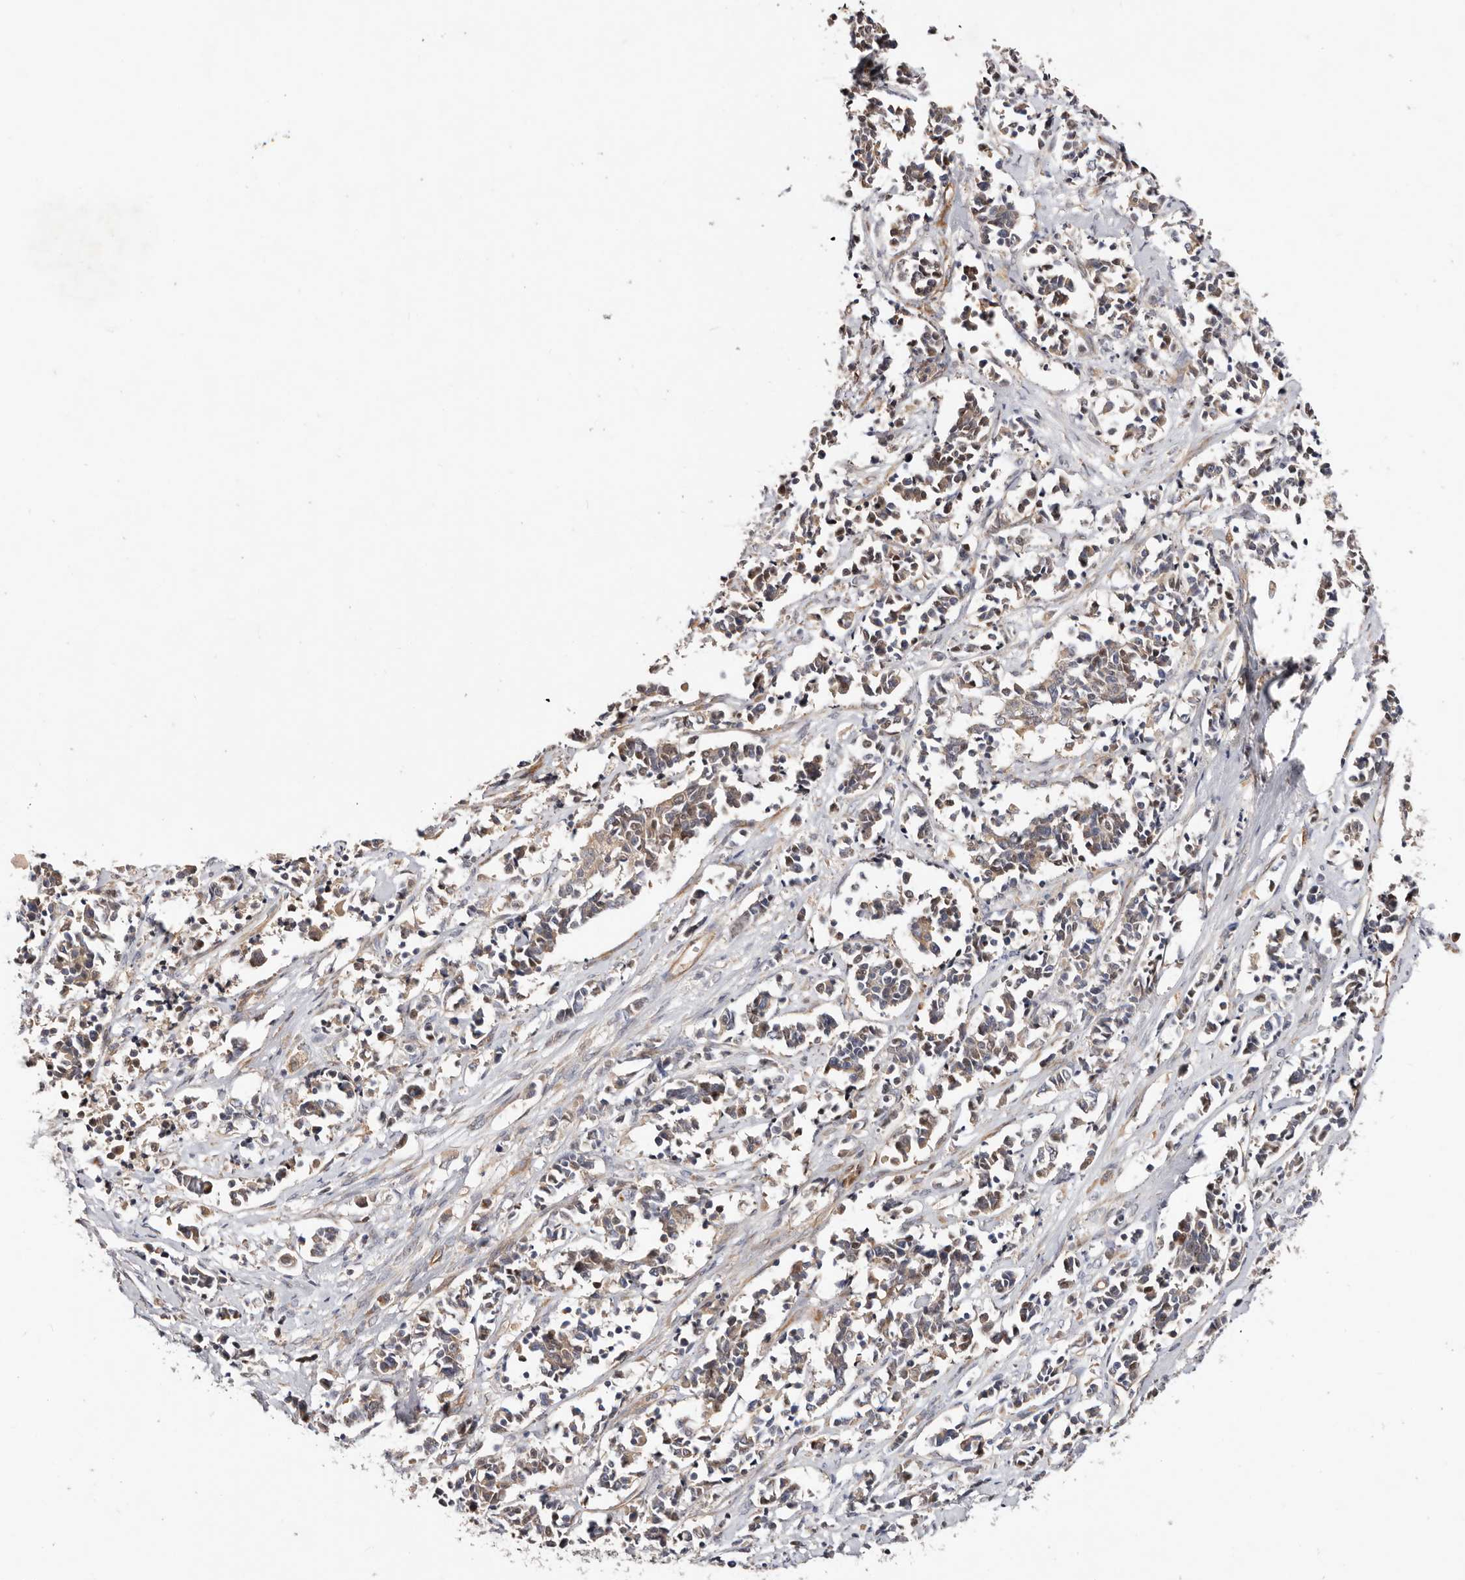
{"staining": {"intensity": "weak", "quantity": ">75%", "location": "cytoplasmic/membranous"}, "tissue": "cervical cancer", "cell_type": "Tumor cells", "image_type": "cancer", "snomed": [{"axis": "morphology", "description": "Normal tissue, NOS"}, {"axis": "morphology", "description": "Squamous cell carcinoma, NOS"}, {"axis": "topography", "description": "Cervix"}], "caption": "Immunohistochemical staining of human cervical squamous cell carcinoma shows low levels of weak cytoplasmic/membranous positivity in about >75% of tumor cells.", "gene": "MACF1", "patient": {"sex": "female", "age": 35}}